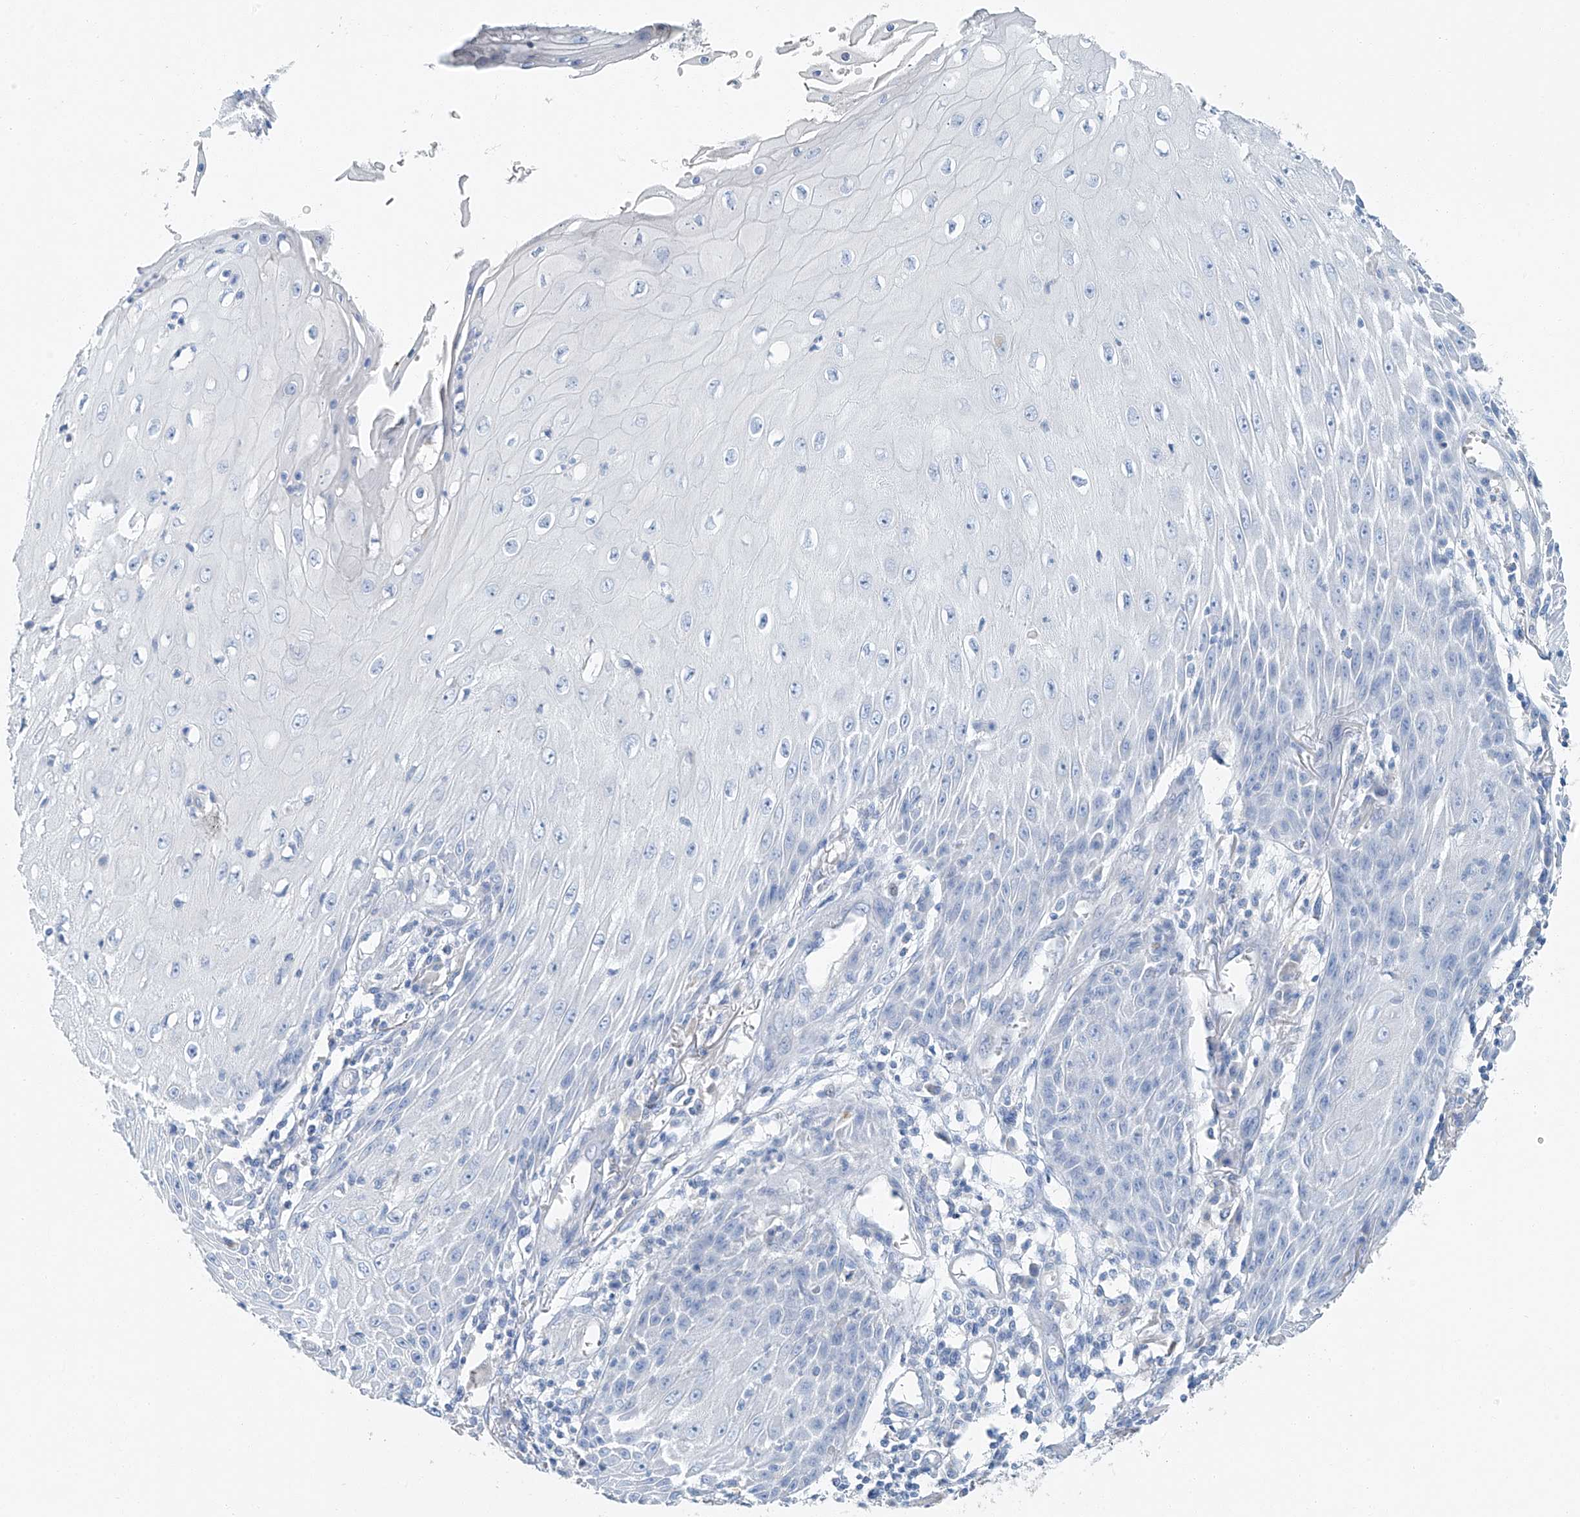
{"staining": {"intensity": "negative", "quantity": "none", "location": "none"}, "tissue": "skin cancer", "cell_type": "Tumor cells", "image_type": "cancer", "snomed": [{"axis": "morphology", "description": "Squamous cell carcinoma, NOS"}, {"axis": "topography", "description": "Skin"}], "caption": "Photomicrograph shows no protein expression in tumor cells of squamous cell carcinoma (skin) tissue.", "gene": "C1orf87", "patient": {"sex": "female", "age": 73}}